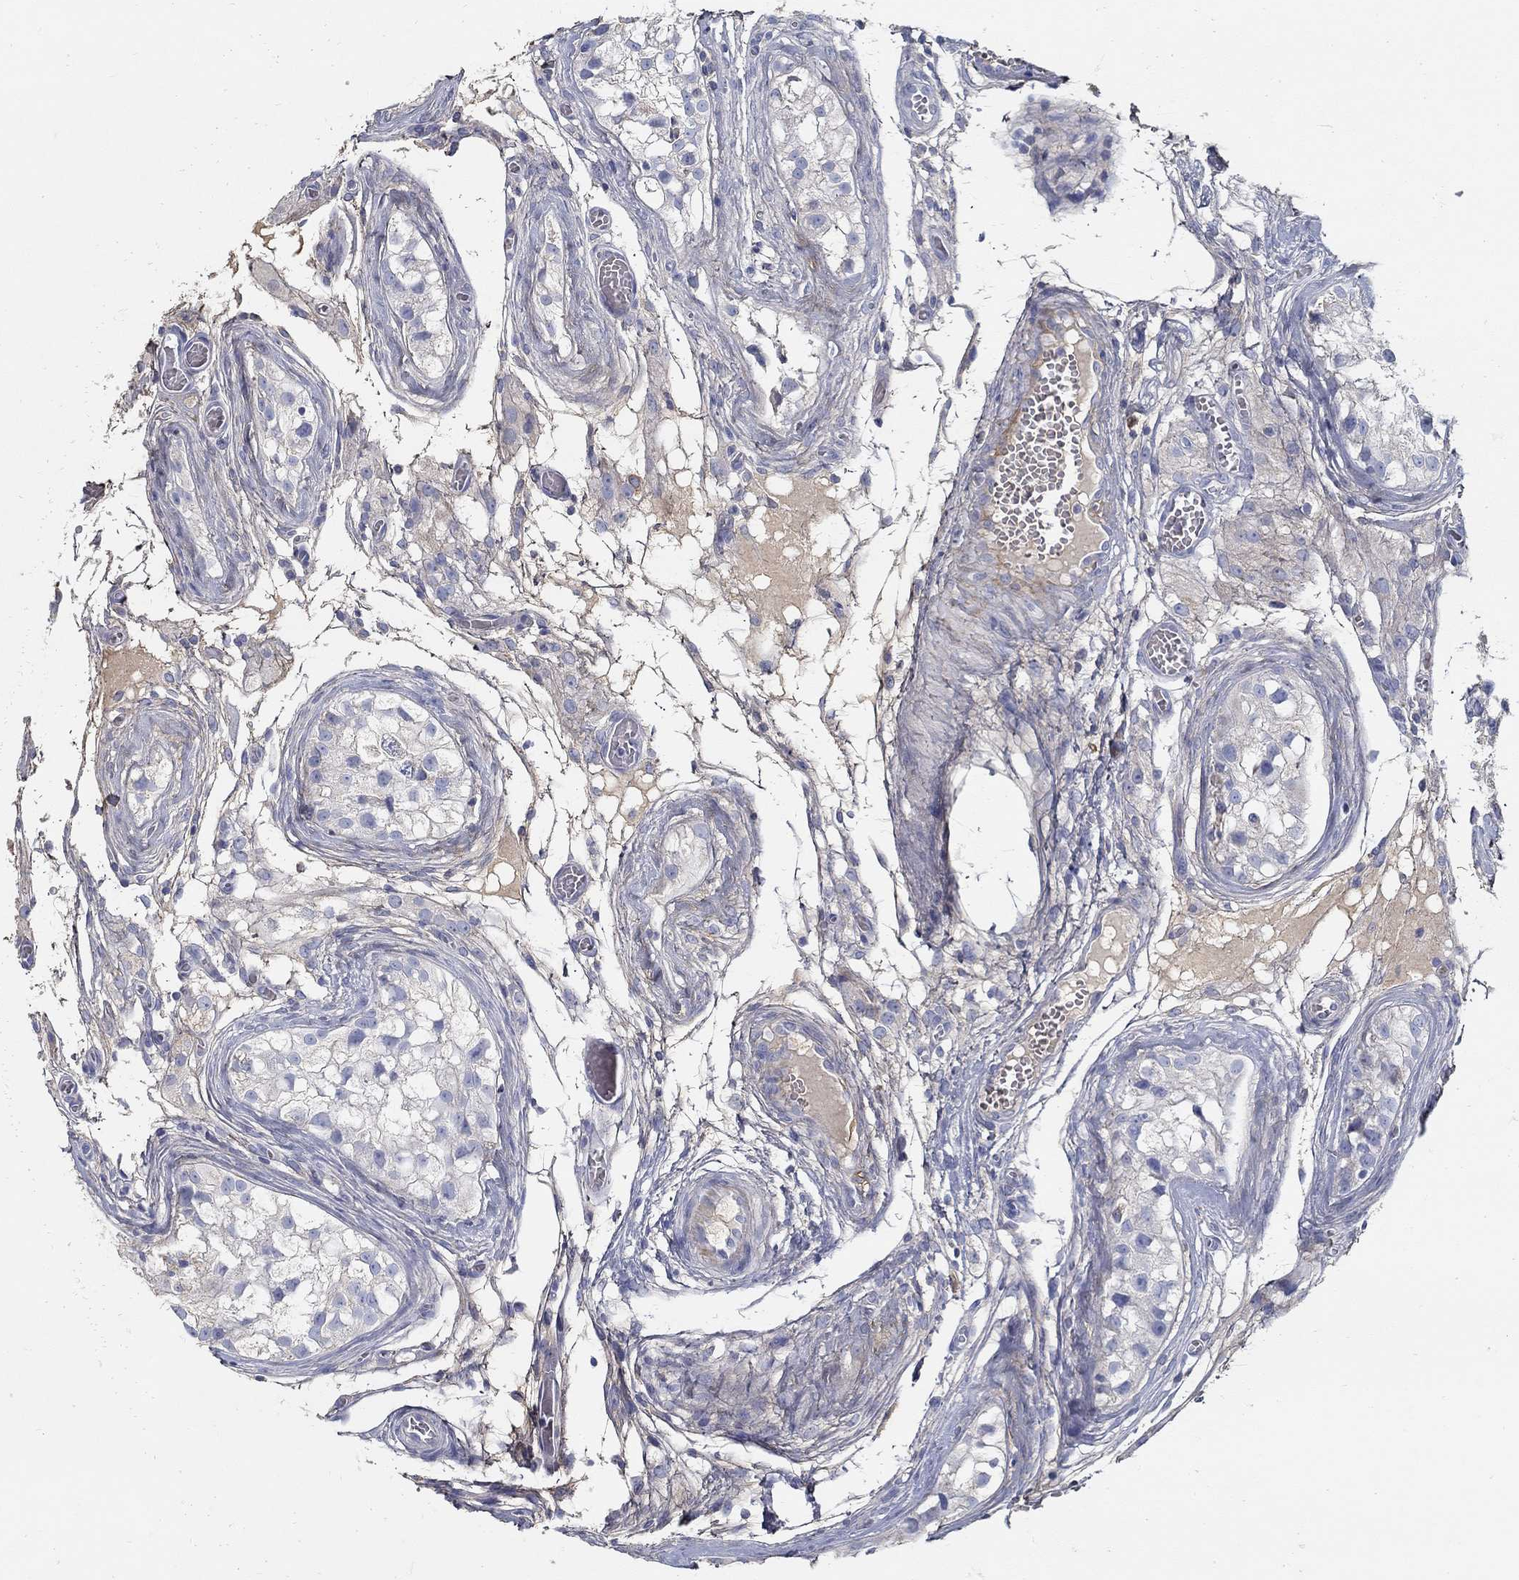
{"staining": {"intensity": "negative", "quantity": "none", "location": "none"}, "tissue": "testis cancer", "cell_type": "Tumor cells", "image_type": "cancer", "snomed": [{"axis": "morphology", "description": "Seminoma, NOS"}, {"axis": "morphology", "description": "Carcinoma, Embryonal, NOS"}, {"axis": "topography", "description": "Testis"}], "caption": "Immunohistochemical staining of human testis seminoma shows no significant positivity in tumor cells. (Brightfield microscopy of DAB (3,3'-diaminobenzidine) immunohistochemistry (IHC) at high magnification).", "gene": "TGFBI", "patient": {"sex": "male", "age": 22}}